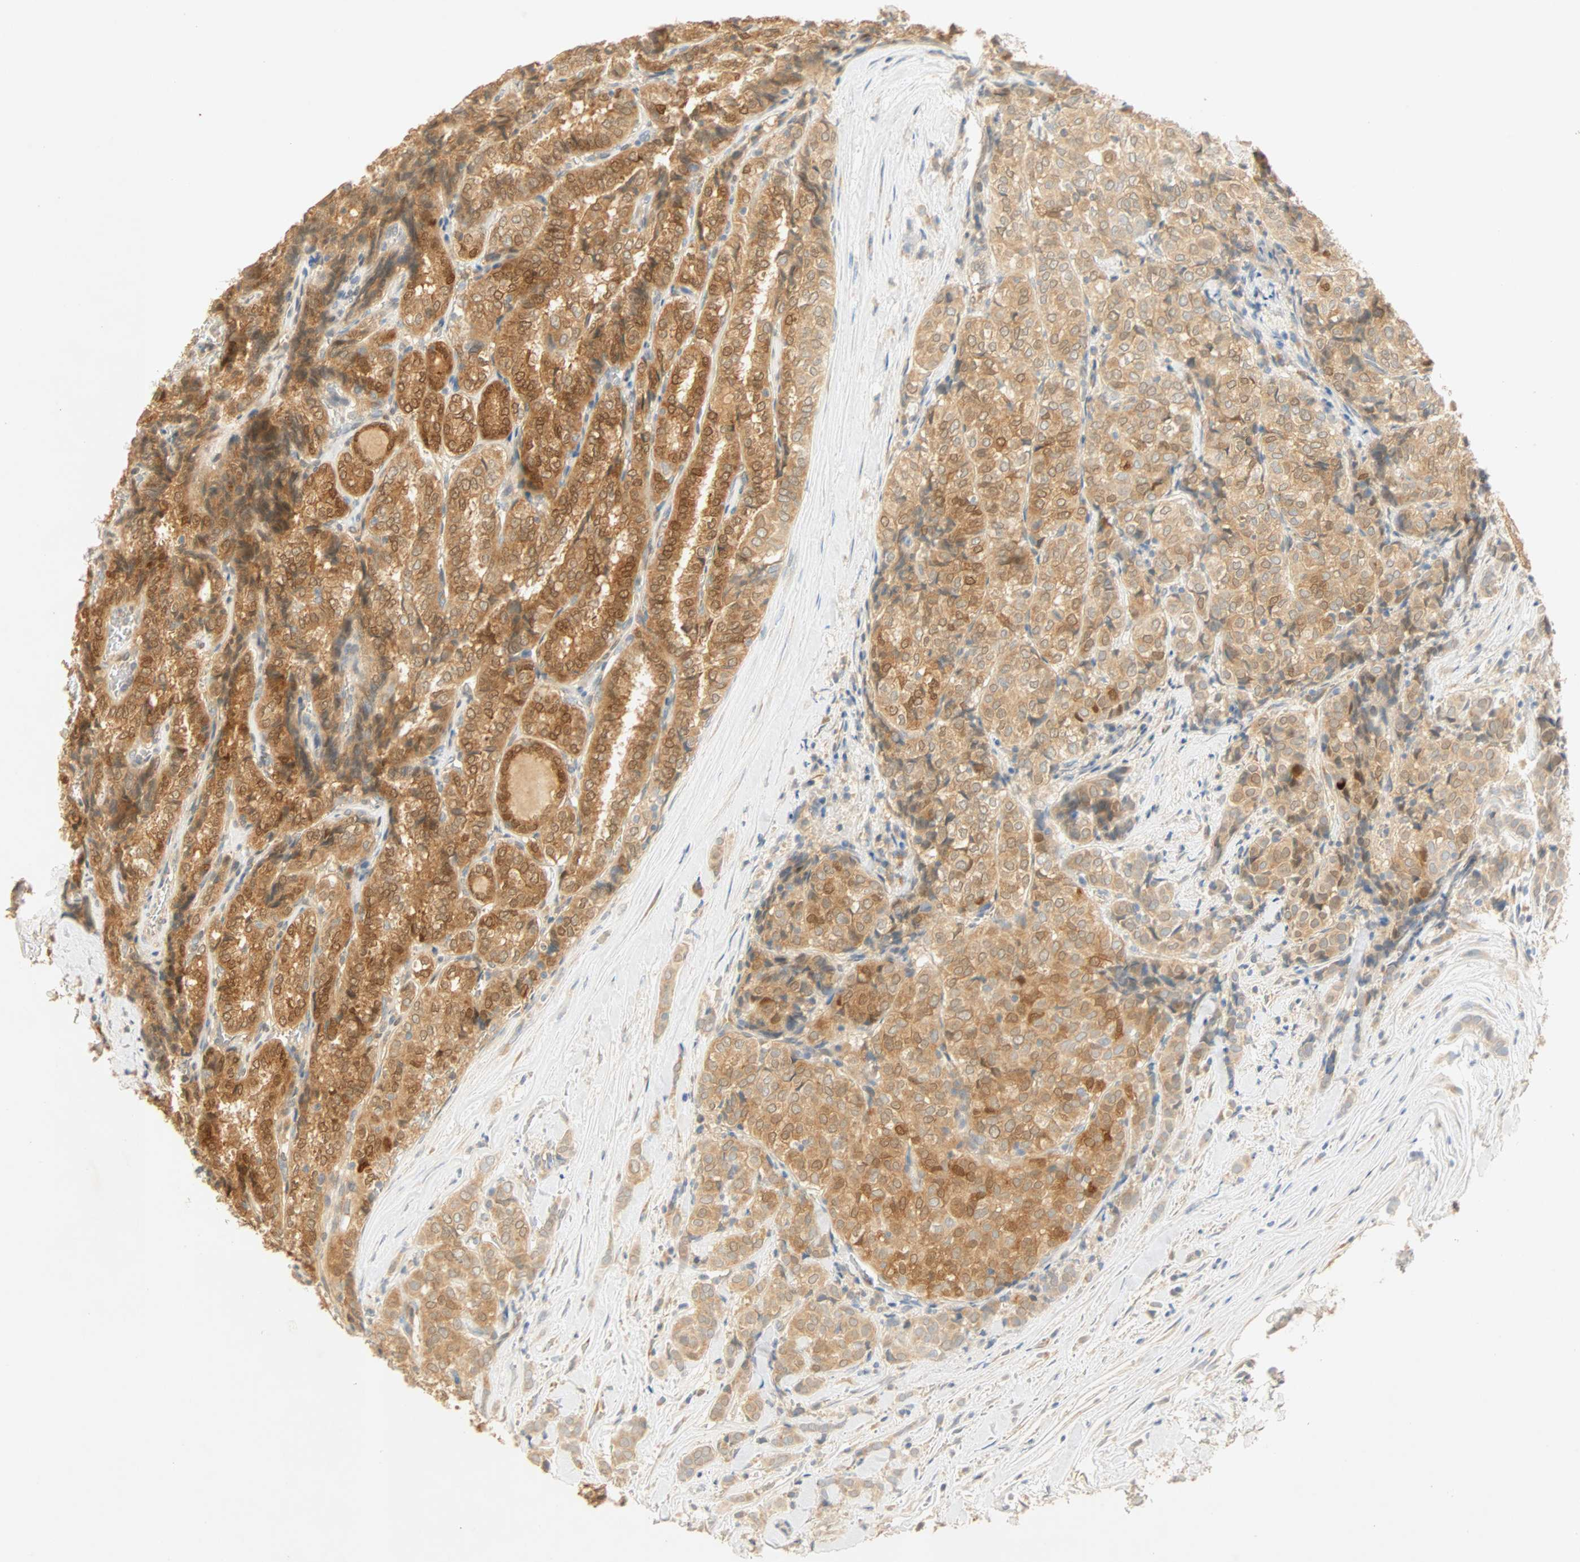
{"staining": {"intensity": "strong", "quantity": ">75%", "location": "cytoplasmic/membranous"}, "tissue": "thyroid cancer", "cell_type": "Tumor cells", "image_type": "cancer", "snomed": [{"axis": "morphology", "description": "Normal tissue, NOS"}, {"axis": "morphology", "description": "Papillary adenocarcinoma, NOS"}, {"axis": "topography", "description": "Thyroid gland"}], "caption": "Immunohistochemistry (IHC) (DAB) staining of thyroid papillary adenocarcinoma demonstrates strong cytoplasmic/membranous protein positivity in about >75% of tumor cells.", "gene": "SELENBP1", "patient": {"sex": "female", "age": 30}}